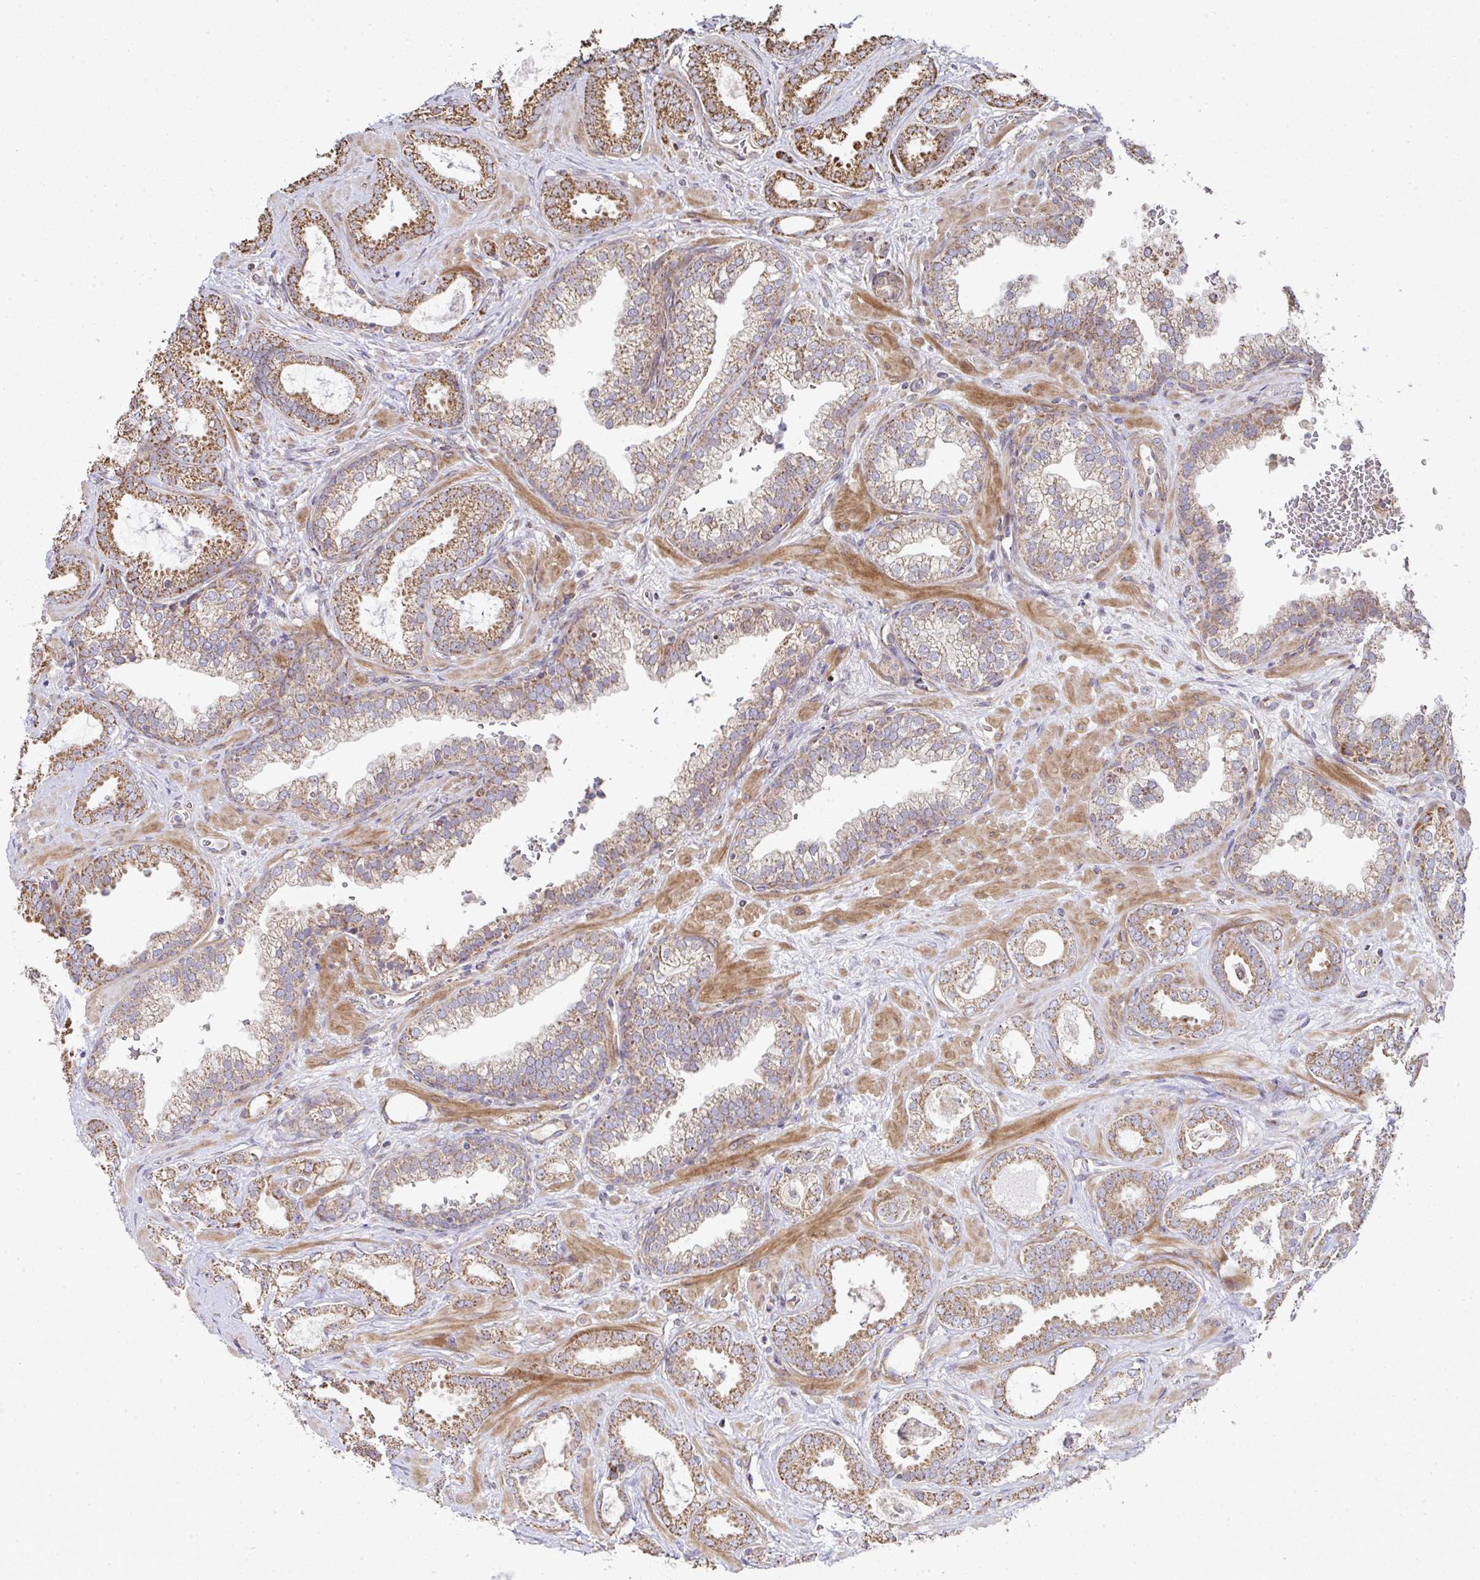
{"staining": {"intensity": "moderate", "quantity": ">75%", "location": "cytoplasmic/membranous"}, "tissue": "prostate cancer", "cell_type": "Tumor cells", "image_type": "cancer", "snomed": [{"axis": "morphology", "description": "Adenocarcinoma, High grade"}, {"axis": "topography", "description": "Prostate"}], "caption": "Moderate cytoplasmic/membranous positivity is identified in approximately >75% of tumor cells in prostate cancer (high-grade adenocarcinoma).", "gene": "AGTPBP1", "patient": {"sex": "male", "age": 58}}